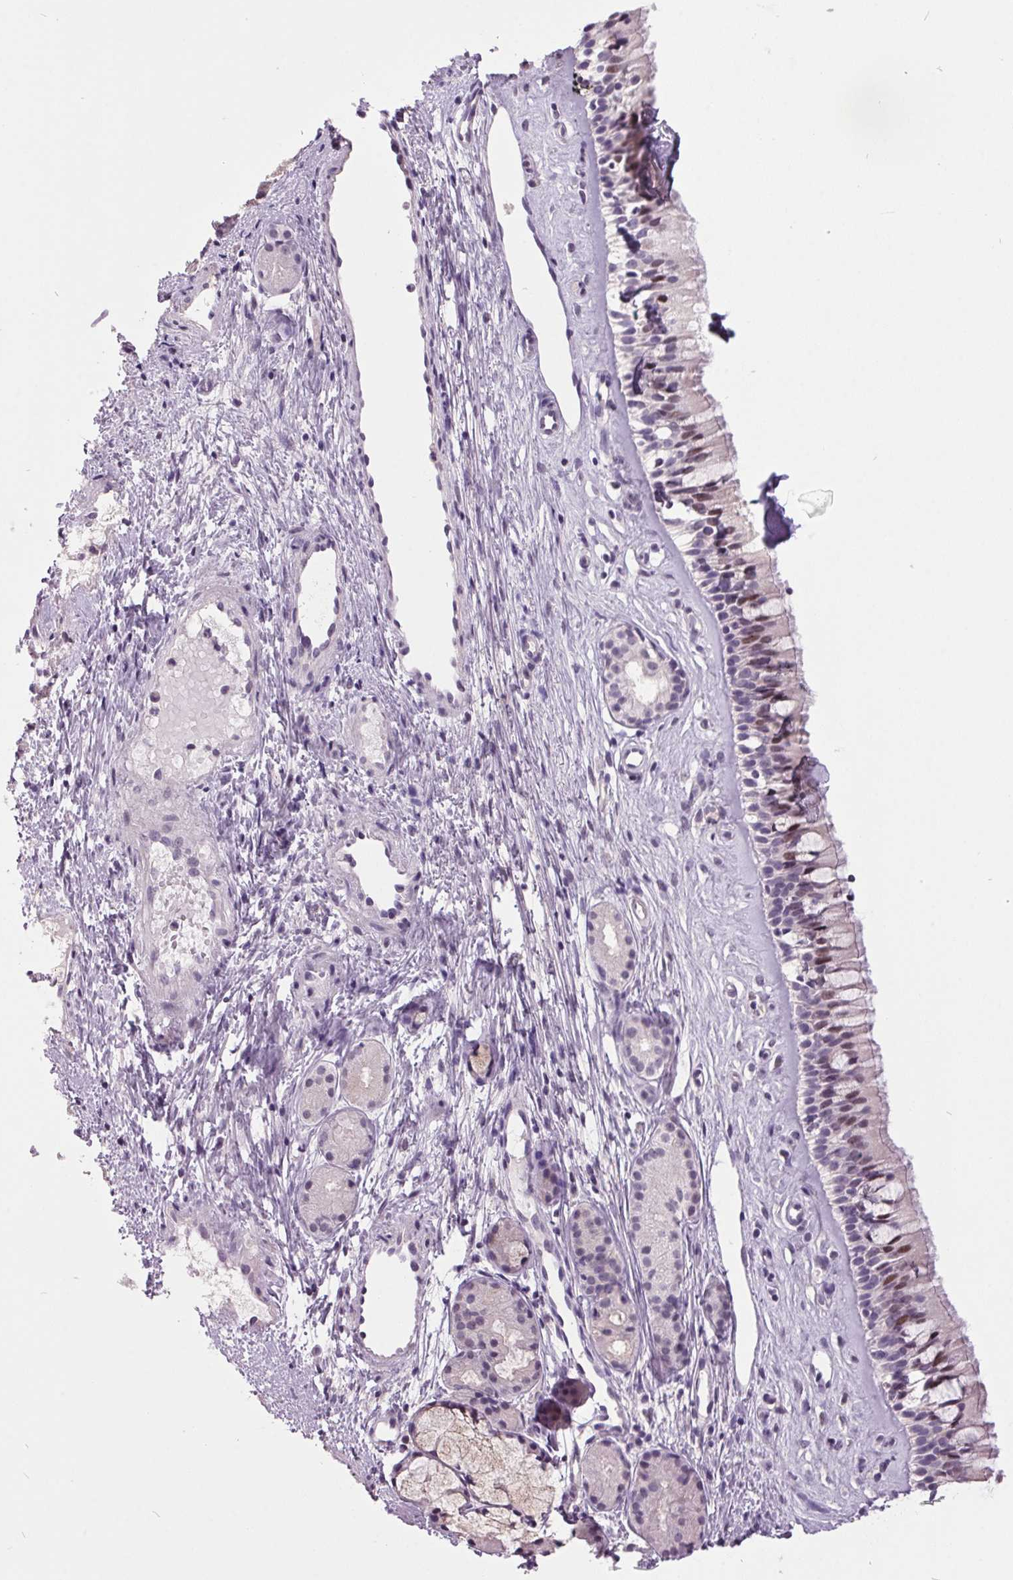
{"staining": {"intensity": "weak", "quantity": "<25%", "location": "nuclear"}, "tissue": "nasopharynx", "cell_type": "Respiratory epithelial cells", "image_type": "normal", "snomed": [{"axis": "morphology", "description": "Normal tissue, NOS"}, {"axis": "topography", "description": "Nasopharynx"}], "caption": "Nasopharynx stained for a protein using immunohistochemistry exhibits no expression respiratory epithelial cells.", "gene": "C2orf16", "patient": {"sex": "female", "age": 52}}